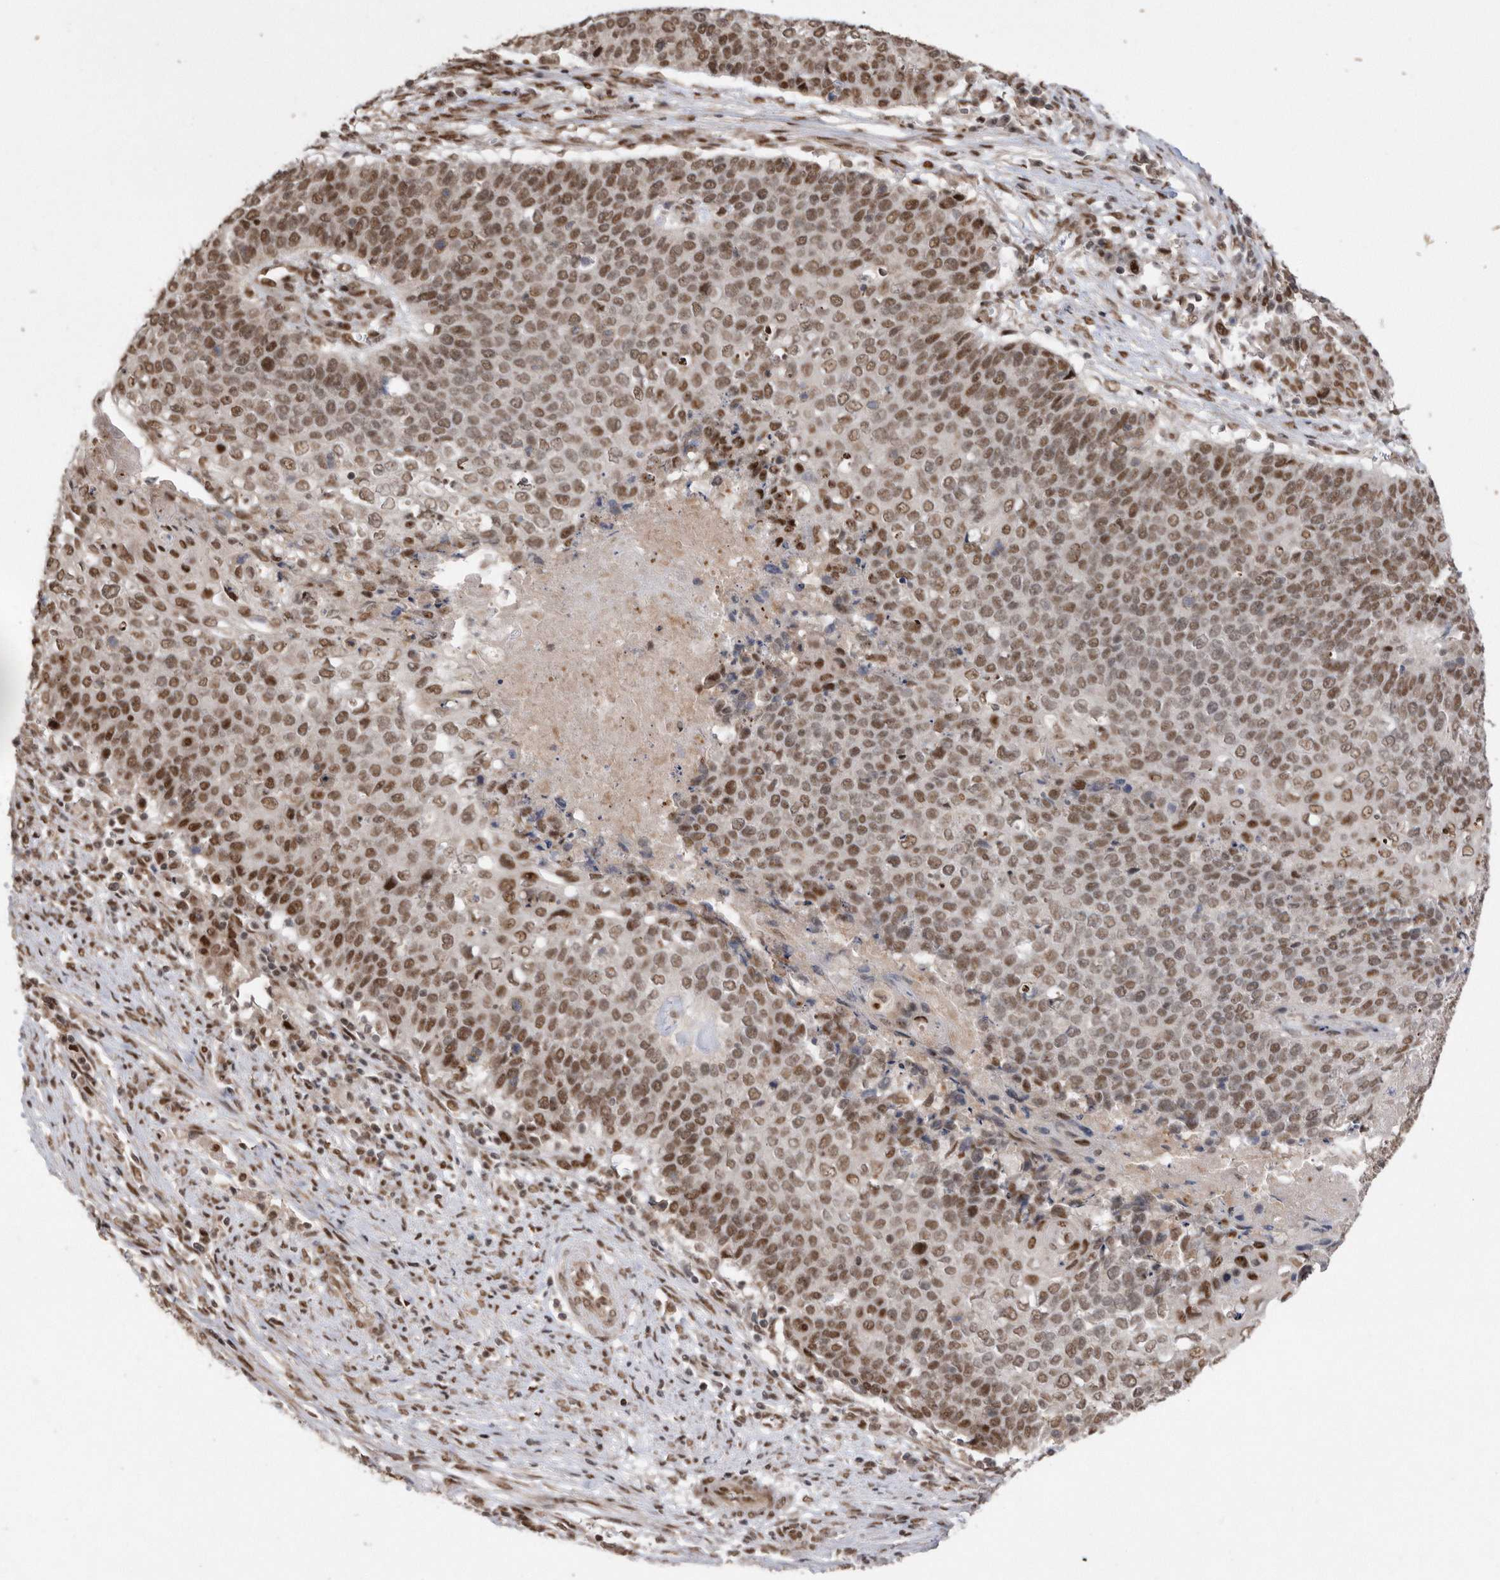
{"staining": {"intensity": "moderate", "quantity": ">75%", "location": "nuclear"}, "tissue": "cervical cancer", "cell_type": "Tumor cells", "image_type": "cancer", "snomed": [{"axis": "morphology", "description": "Squamous cell carcinoma, NOS"}, {"axis": "topography", "description": "Cervix"}], "caption": "A histopathology image of human cervical cancer (squamous cell carcinoma) stained for a protein shows moderate nuclear brown staining in tumor cells. (IHC, brightfield microscopy, high magnification).", "gene": "TDRD3", "patient": {"sex": "female", "age": 39}}